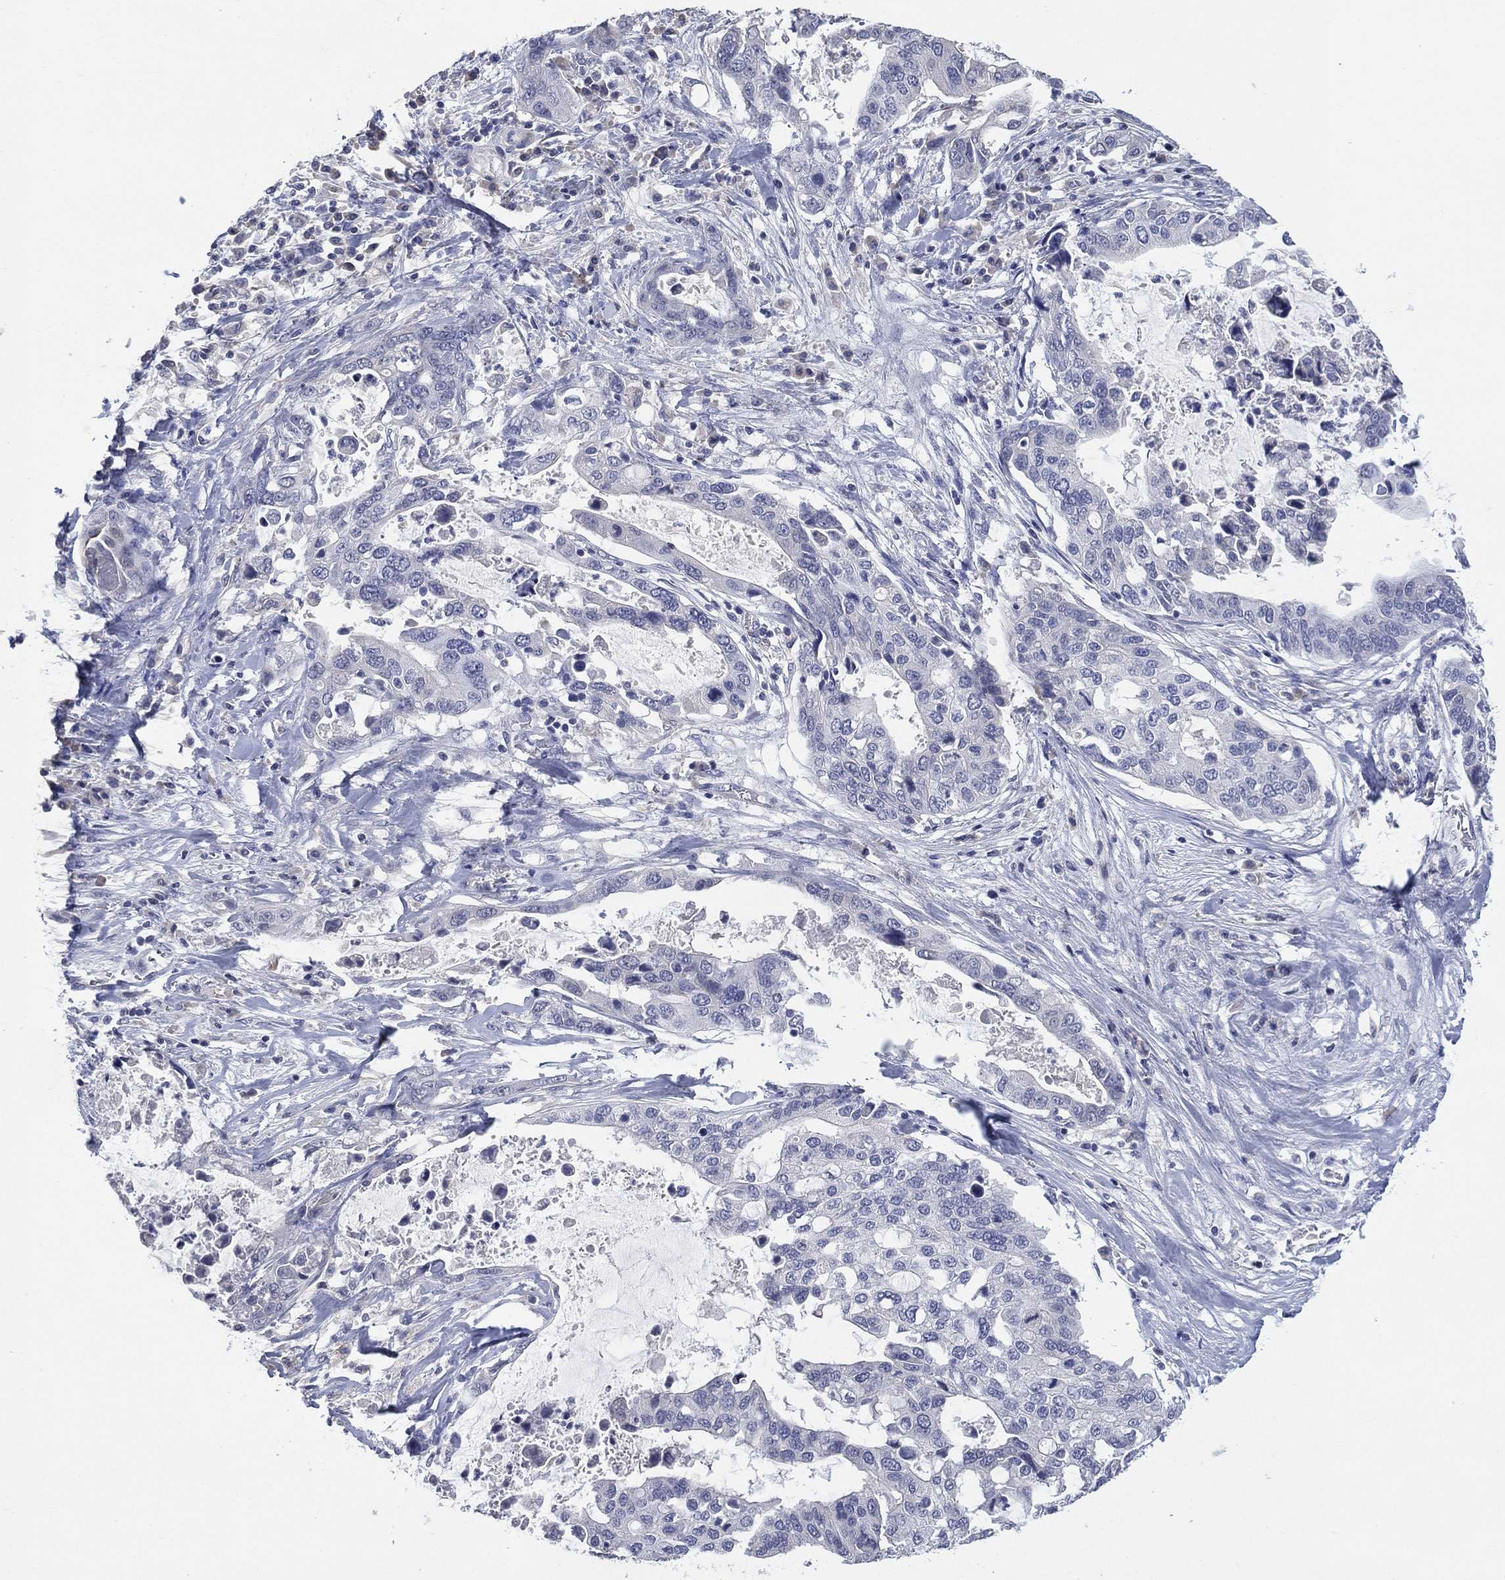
{"staining": {"intensity": "negative", "quantity": "none", "location": "none"}, "tissue": "stomach cancer", "cell_type": "Tumor cells", "image_type": "cancer", "snomed": [{"axis": "morphology", "description": "Adenocarcinoma, NOS"}, {"axis": "topography", "description": "Stomach"}], "caption": "A high-resolution photomicrograph shows immunohistochemistry staining of stomach cancer, which shows no significant staining in tumor cells.", "gene": "KRT35", "patient": {"sex": "male", "age": 54}}